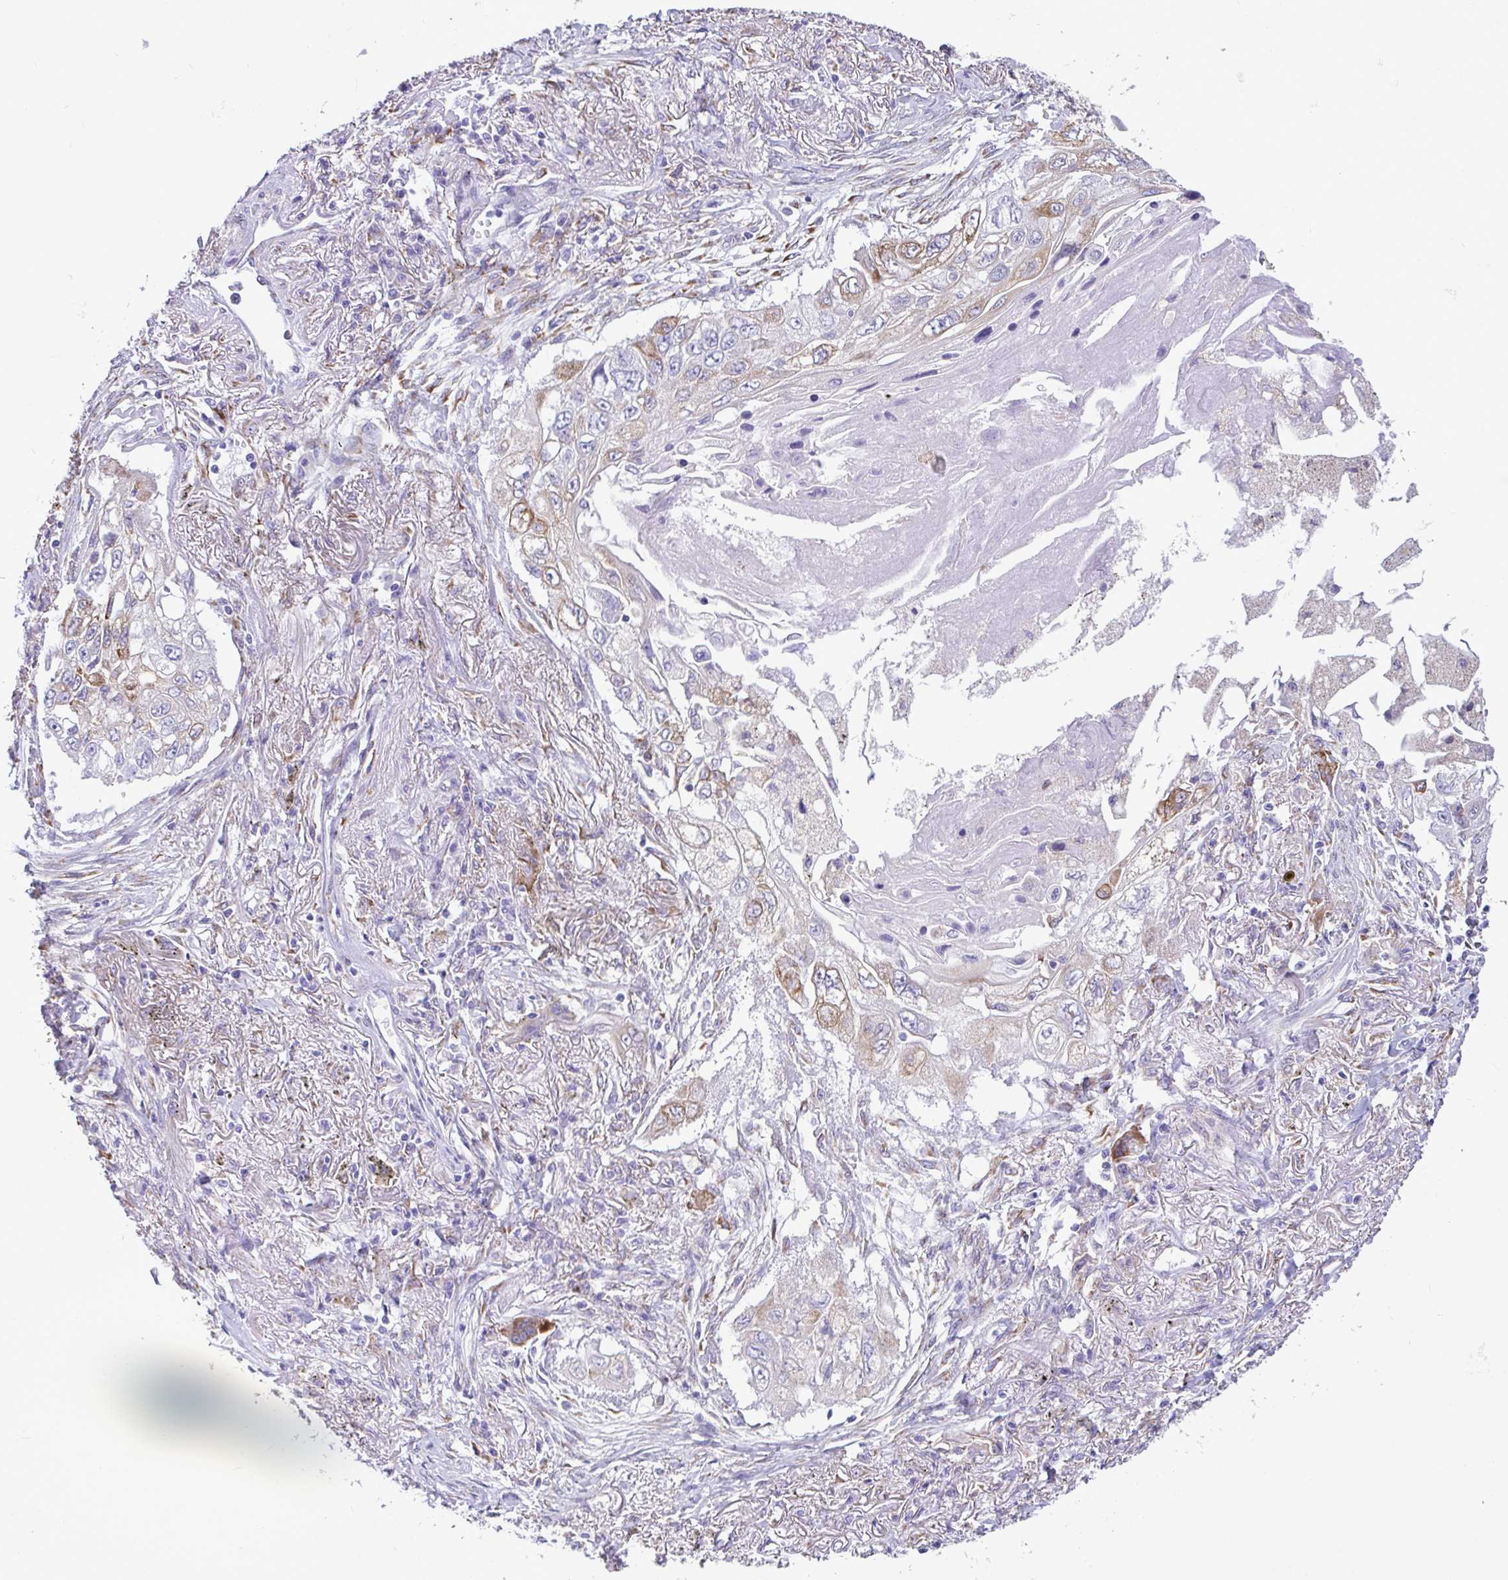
{"staining": {"intensity": "moderate", "quantity": "25%-75%", "location": "cytoplasmic/membranous"}, "tissue": "lung cancer", "cell_type": "Tumor cells", "image_type": "cancer", "snomed": [{"axis": "morphology", "description": "Squamous cell carcinoma, NOS"}, {"axis": "topography", "description": "Lung"}], "caption": "Lung squamous cell carcinoma stained with IHC shows moderate cytoplasmic/membranous positivity in approximately 25%-75% of tumor cells. (brown staining indicates protein expression, while blue staining denotes nuclei).", "gene": "ASPH", "patient": {"sex": "male", "age": 75}}